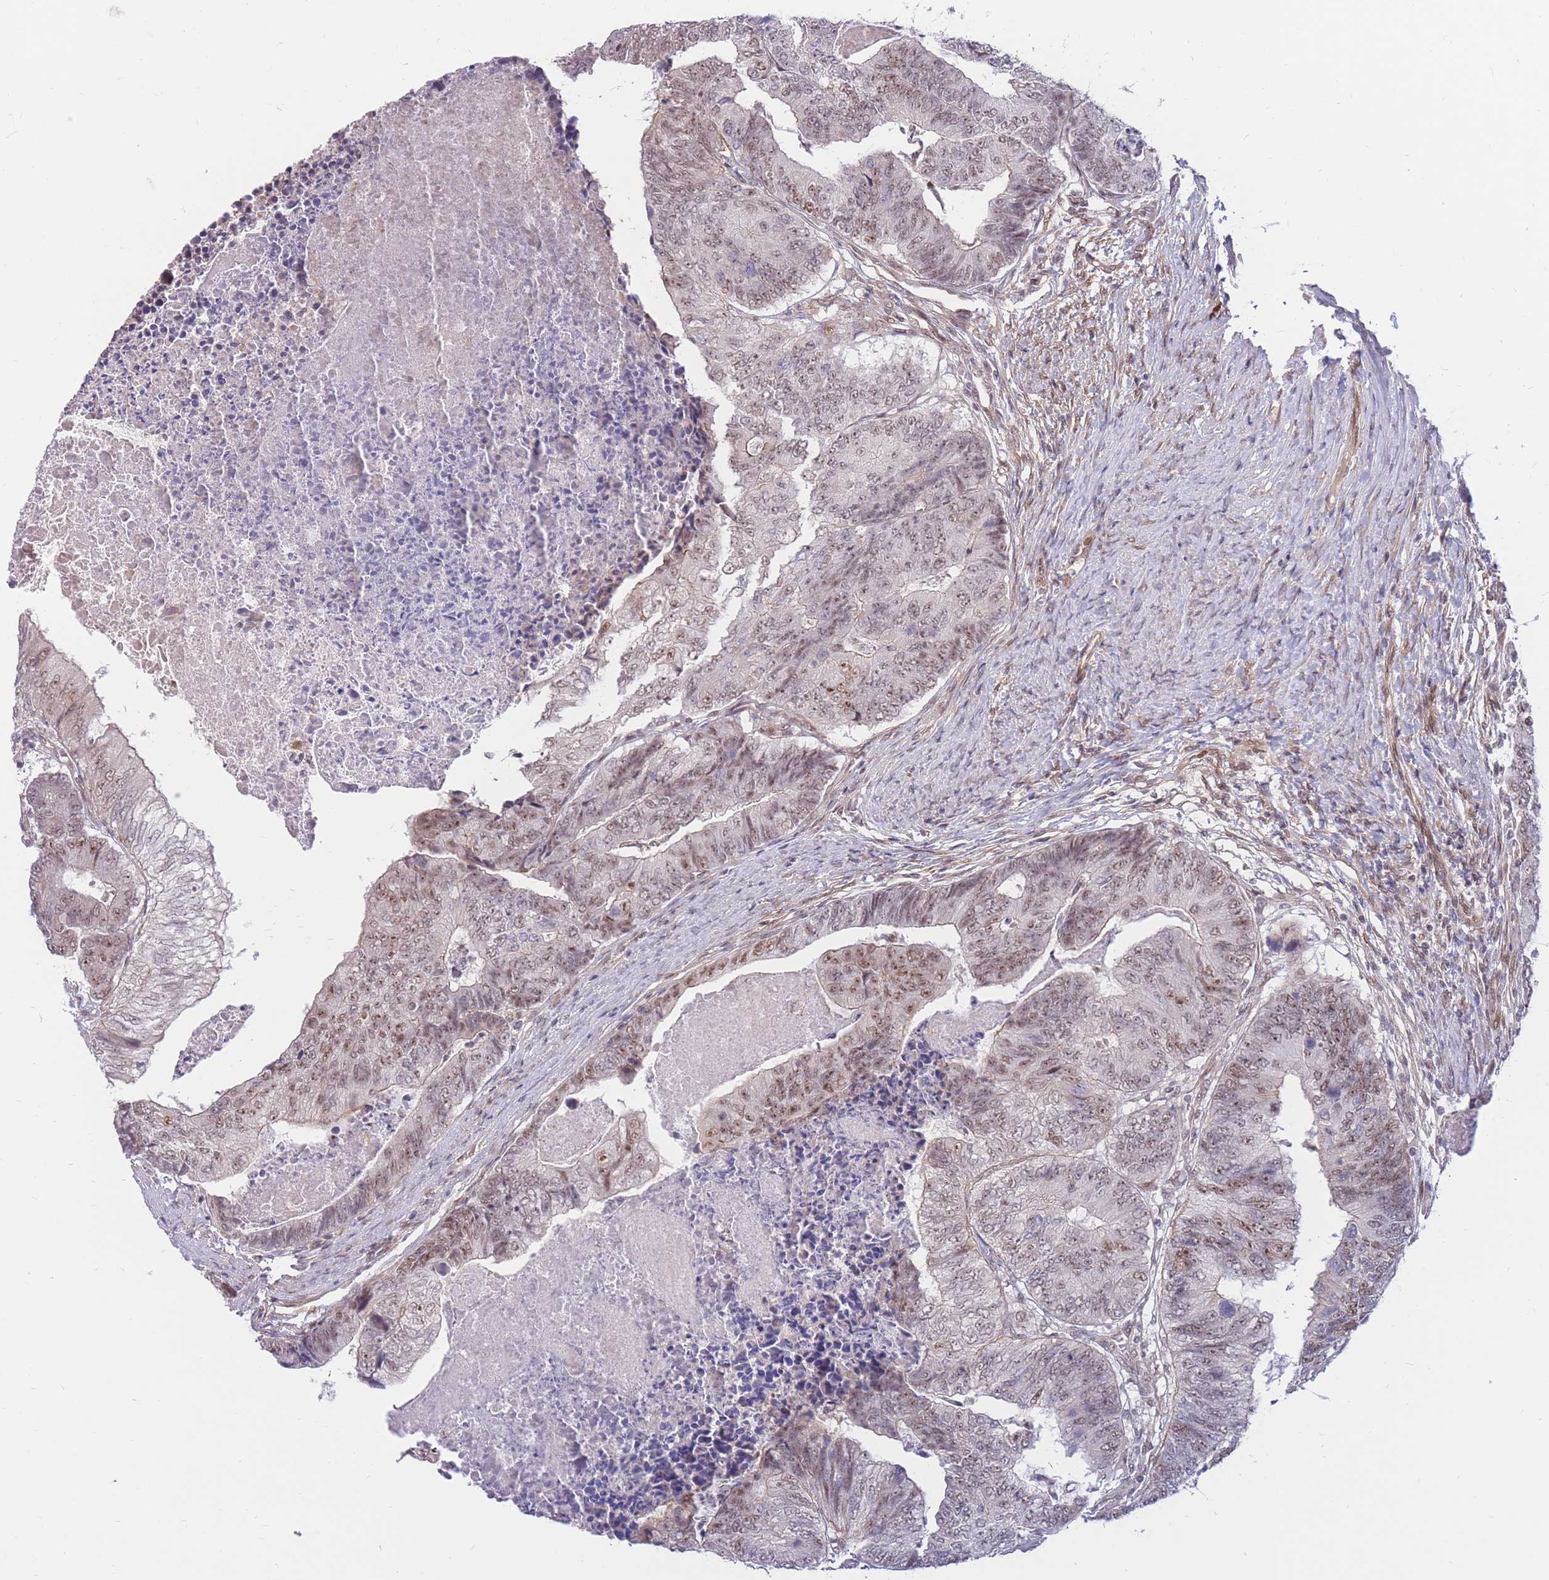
{"staining": {"intensity": "moderate", "quantity": ">75%", "location": "nuclear"}, "tissue": "colorectal cancer", "cell_type": "Tumor cells", "image_type": "cancer", "snomed": [{"axis": "morphology", "description": "Adenocarcinoma, NOS"}, {"axis": "topography", "description": "Colon"}], "caption": "The micrograph shows immunohistochemical staining of colorectal cancer (adenocarcinoma). There is moderate nuclear positivity is identified in about >75% of tumor cells.", "gene": "ERICH6B", "patient": {"sex": "female", "age": 67}}